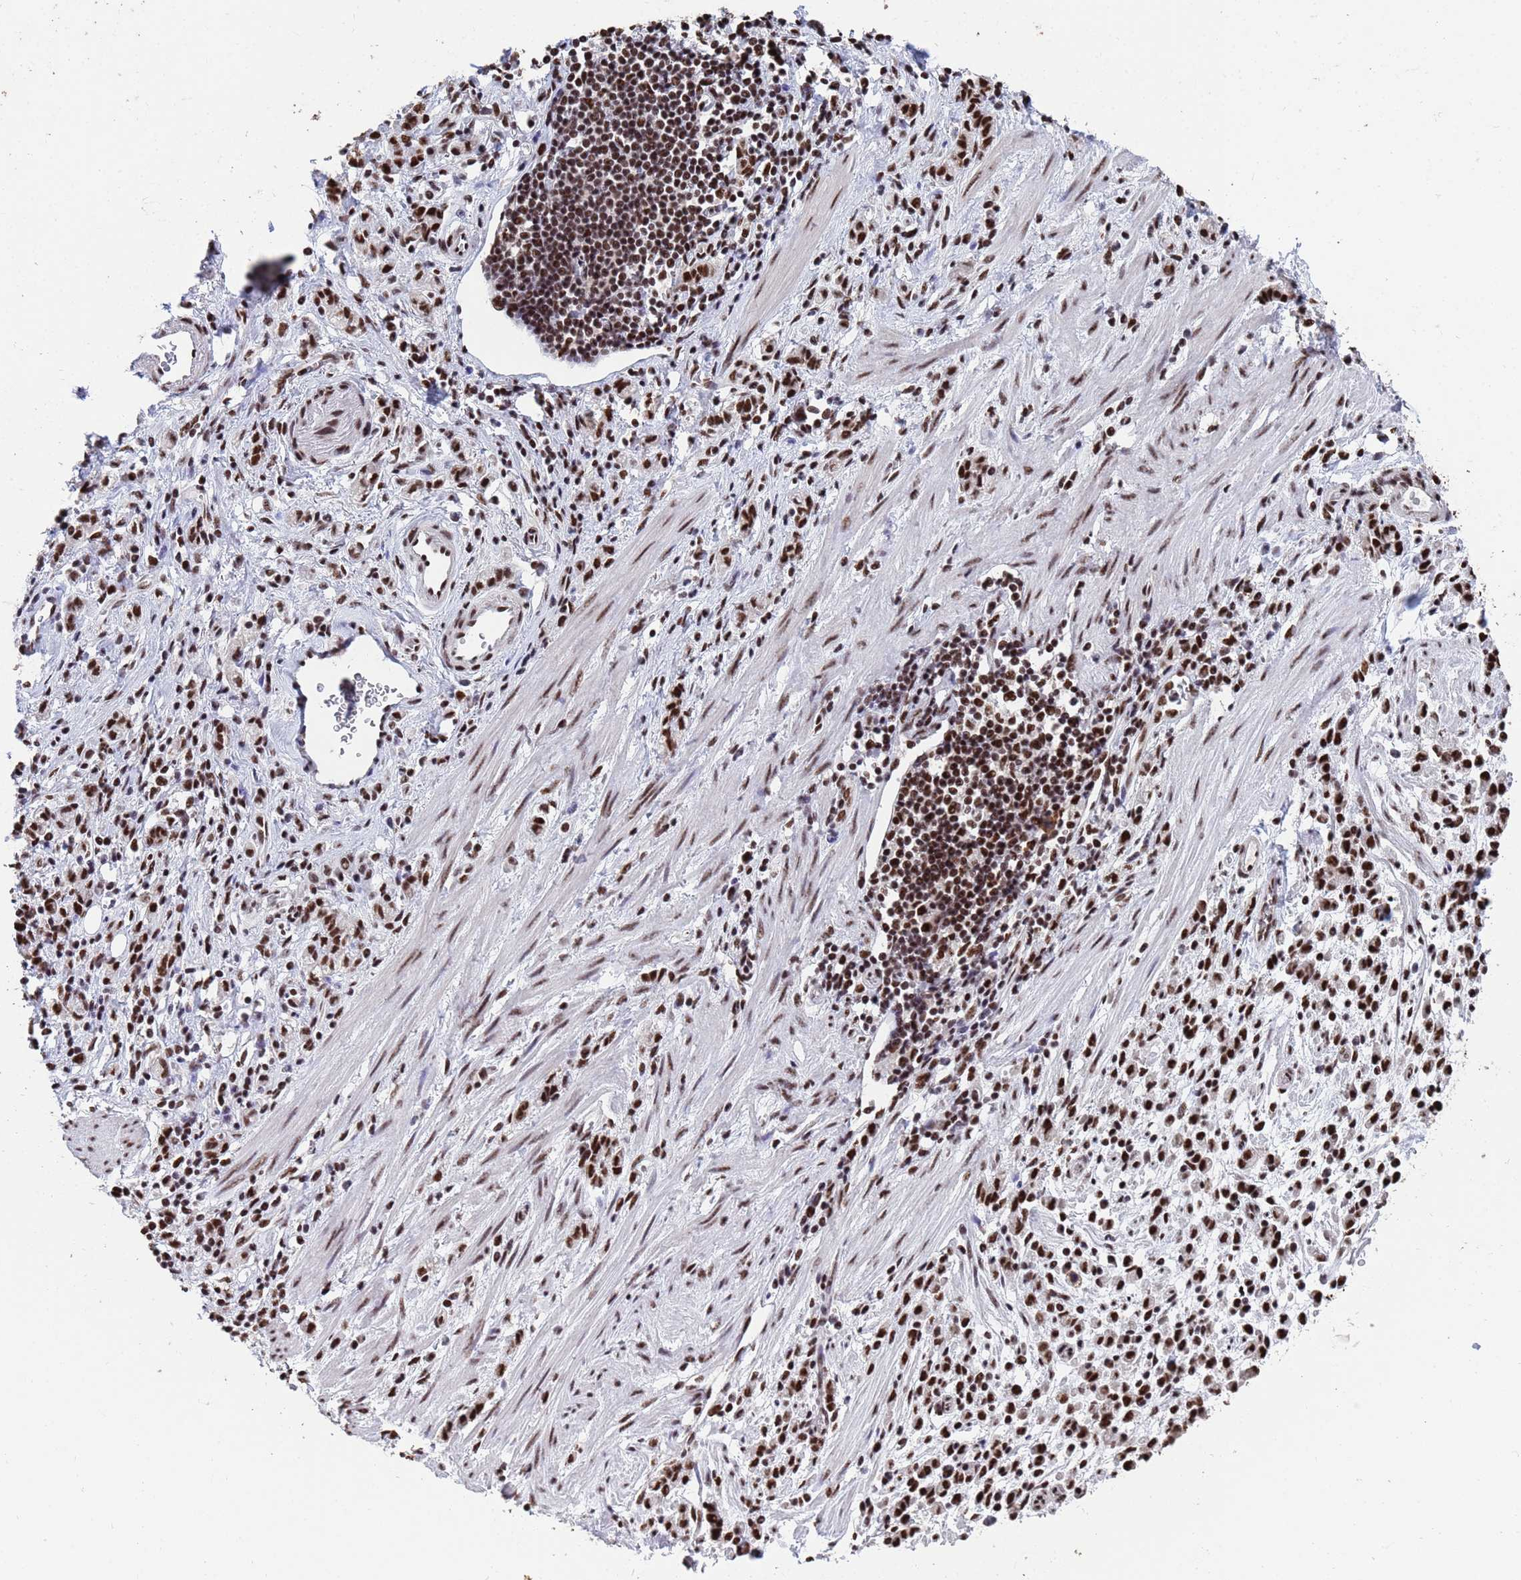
{"staining": {"intensity": "strong", "quantity": ">75%", "location": "nuclear"}, "tissue": "stomach cancer", "cell_type": "Tumor cells", "image_type": "cancer", "snomed": [{"axis": "morphology", "description": "Adenocarcinoma, NOS"}, {"axis": "topography", "description": "Stomach"}], "caption": "The image demonstrates immunohistochemical staining of adenocarcinoma (stomach). There is strong nuclear expression is identified in about >75% of tumor cells.", "gene": "SF3B2", "patient": {"sex": "male", "age": 77}}